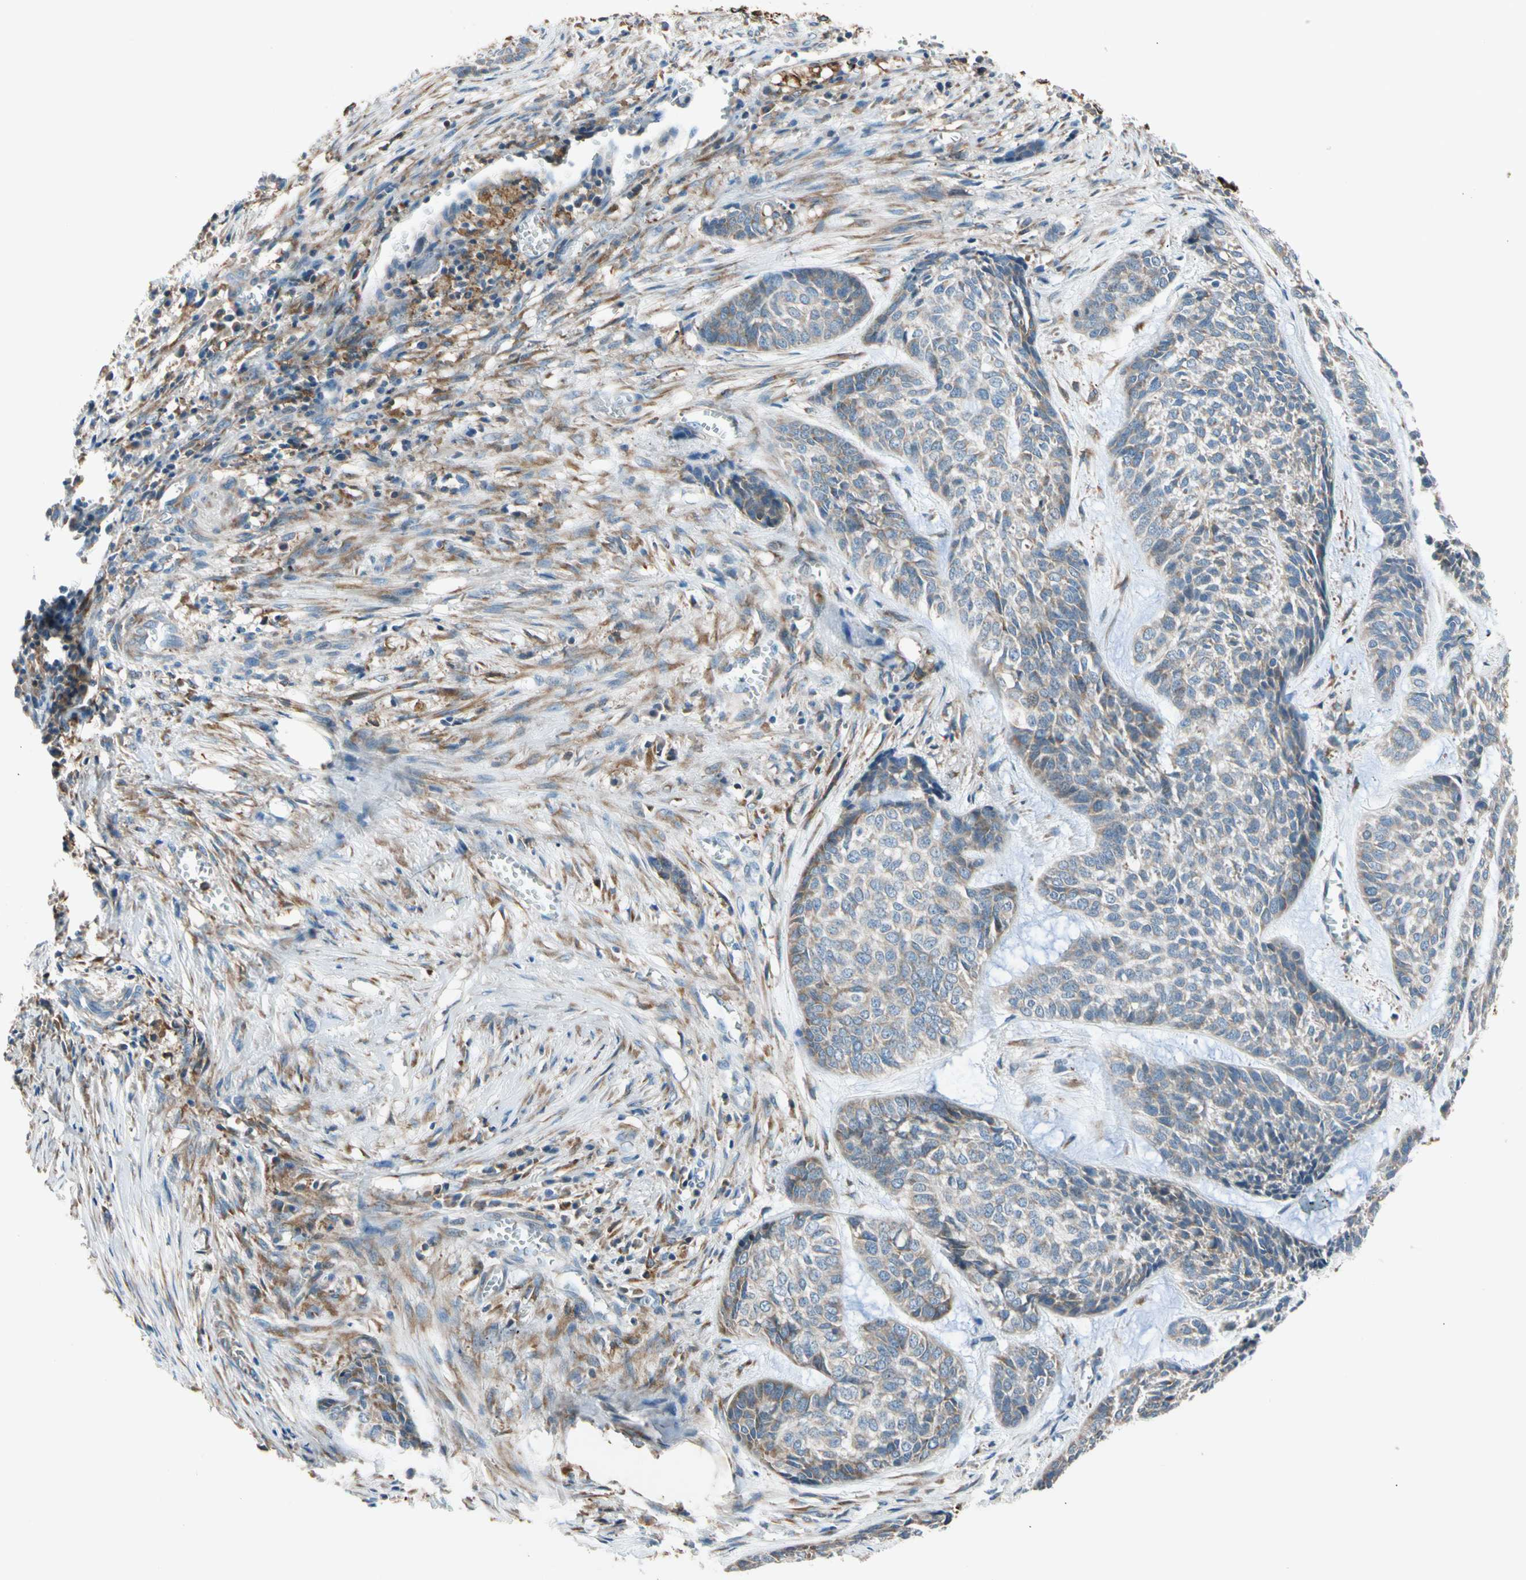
{"staining": {"intensity": "weak", "quantity": "25%-75%", "location": "cytoplasmic/membranous"}, "tissue": "skin cancer", "cell_type": "Tumor cells", "image_type": "cancer", "snomed": [{"axis": "morphology", "description": "Basal cell carcinoma"}, {"axis": "topography", "description": "Skin"}], "caption": "There is low levels of weak cytoplasmic/membranous expression in tumor cells of skin basal cell carcinoma, as demonstrated by immunohistochemical staining (brown color).", "gene": "LRPAP1", "patient": {"sex": "female", "age": 64}}